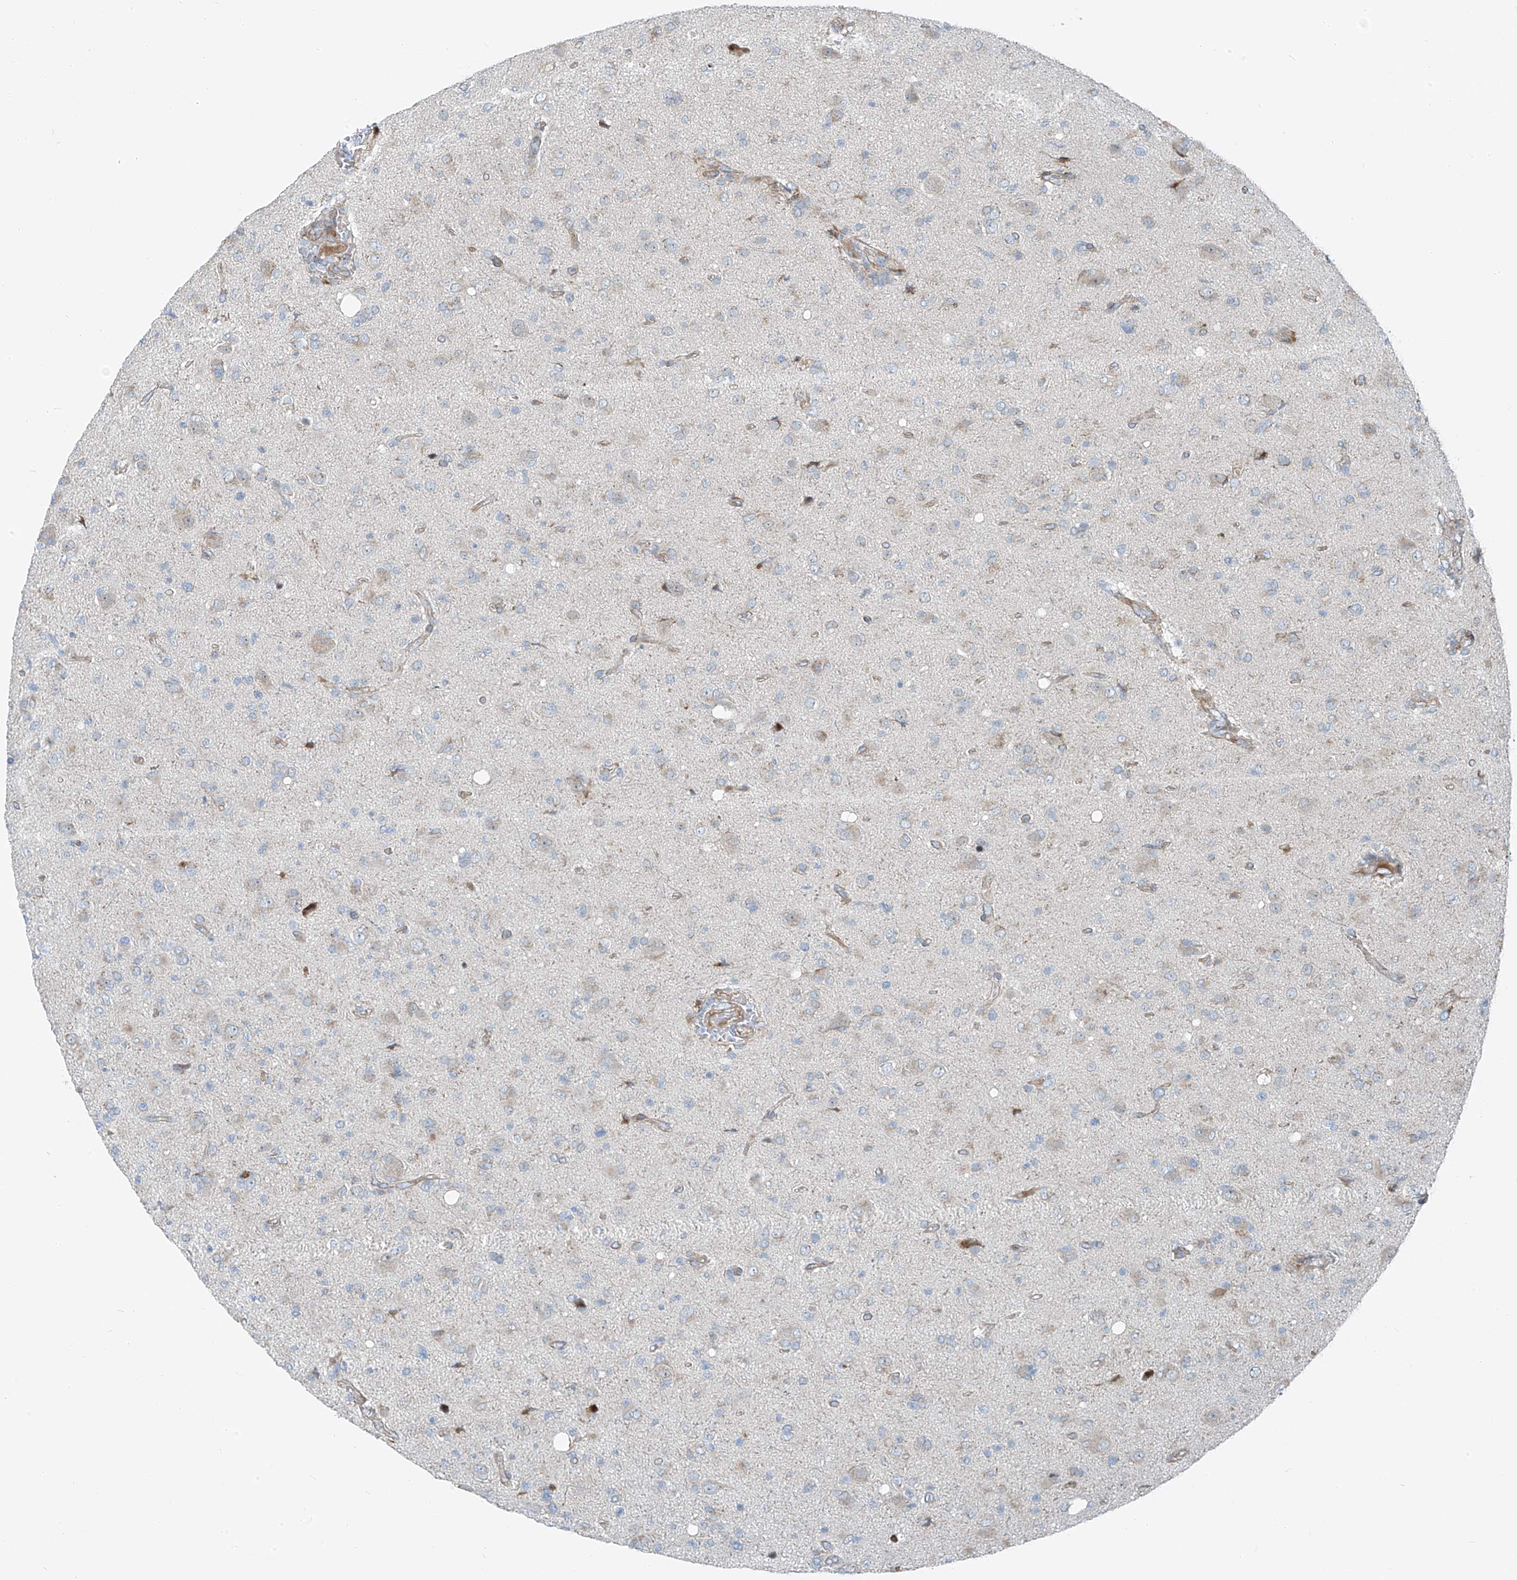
{"staining": {"intensity": "negative", "quantity": "none", "location": "none"}, "tissue": "glioma", "cell_type": "Tumor cells", "image_type": "cancer", "snomed": [{"axis": "morphology", "description": "Glioma, malignant, High grade"}, {"axis": "topography", "description": "Brain"}], "caption": "Immunohistochemistry histopathology image of human malignant high-grade glioma stained for a protein (brown), which displays no expression in tumor cells.", "gene": "HIC2", "patient": {"sex": "female", "age": 57}}